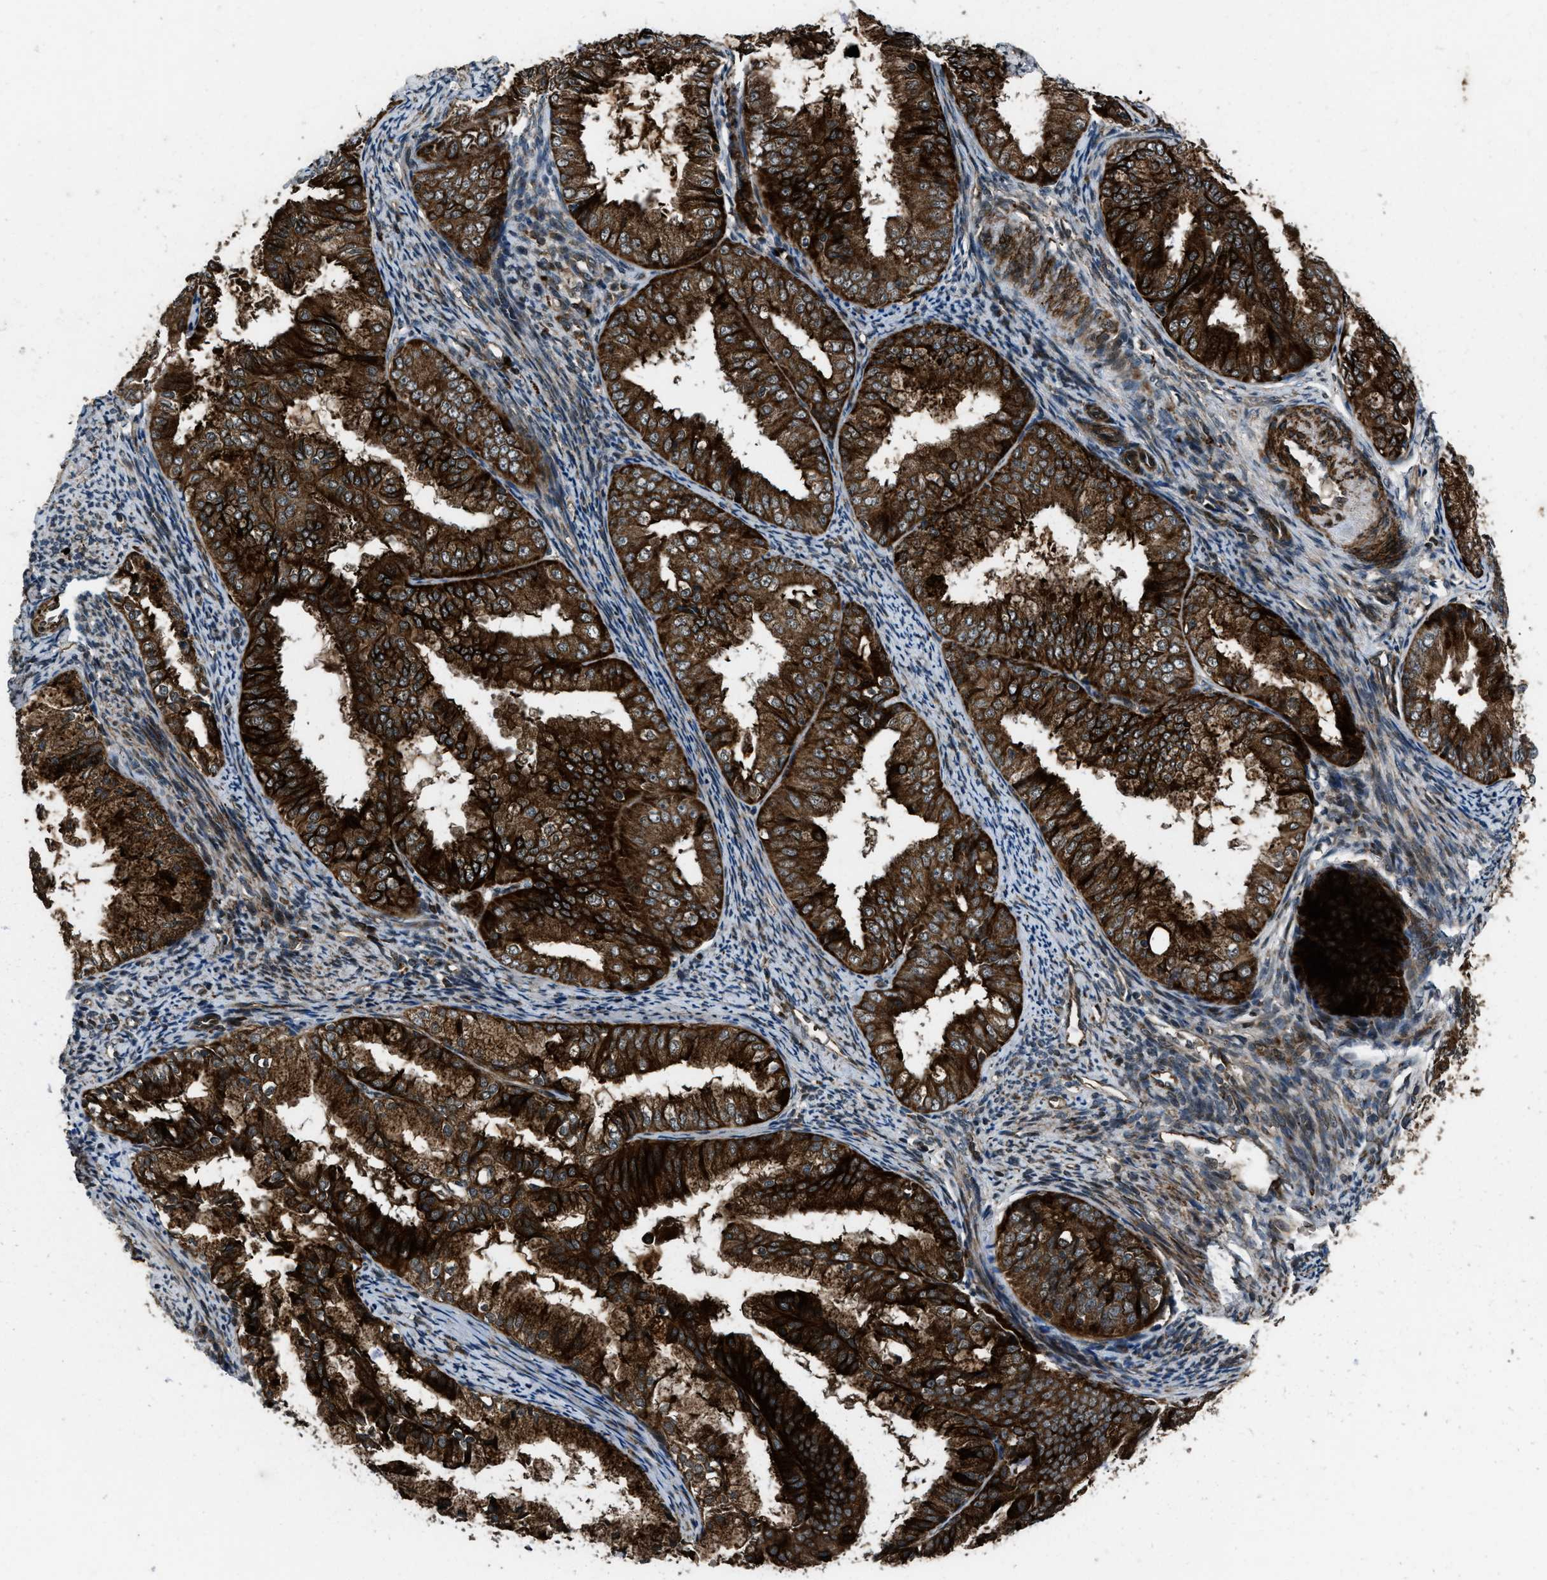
{"staining": {"intensity": "strong", "quantity": ">75%", "location": "cytoplasmic/membranous"}, "tissue": "endometrial cancer", "cell_type": "Tumor cells", "image_type": "cancer", "snomed": [{"axis": "morphology", "description": "Adenocarcinoma, NOS"}, {"axis": "topography", "description": "Endometrium"}], "caption": "High-power microscopy captured an immunohistochemistry histopathology image of adenocarcinoma (endometrial), revealing strong cytoplasmic/membranous expression in approximately >75% of tumor cells.", "gene": "IRAK4", "patient": {"sex": "female", "age": 63}}